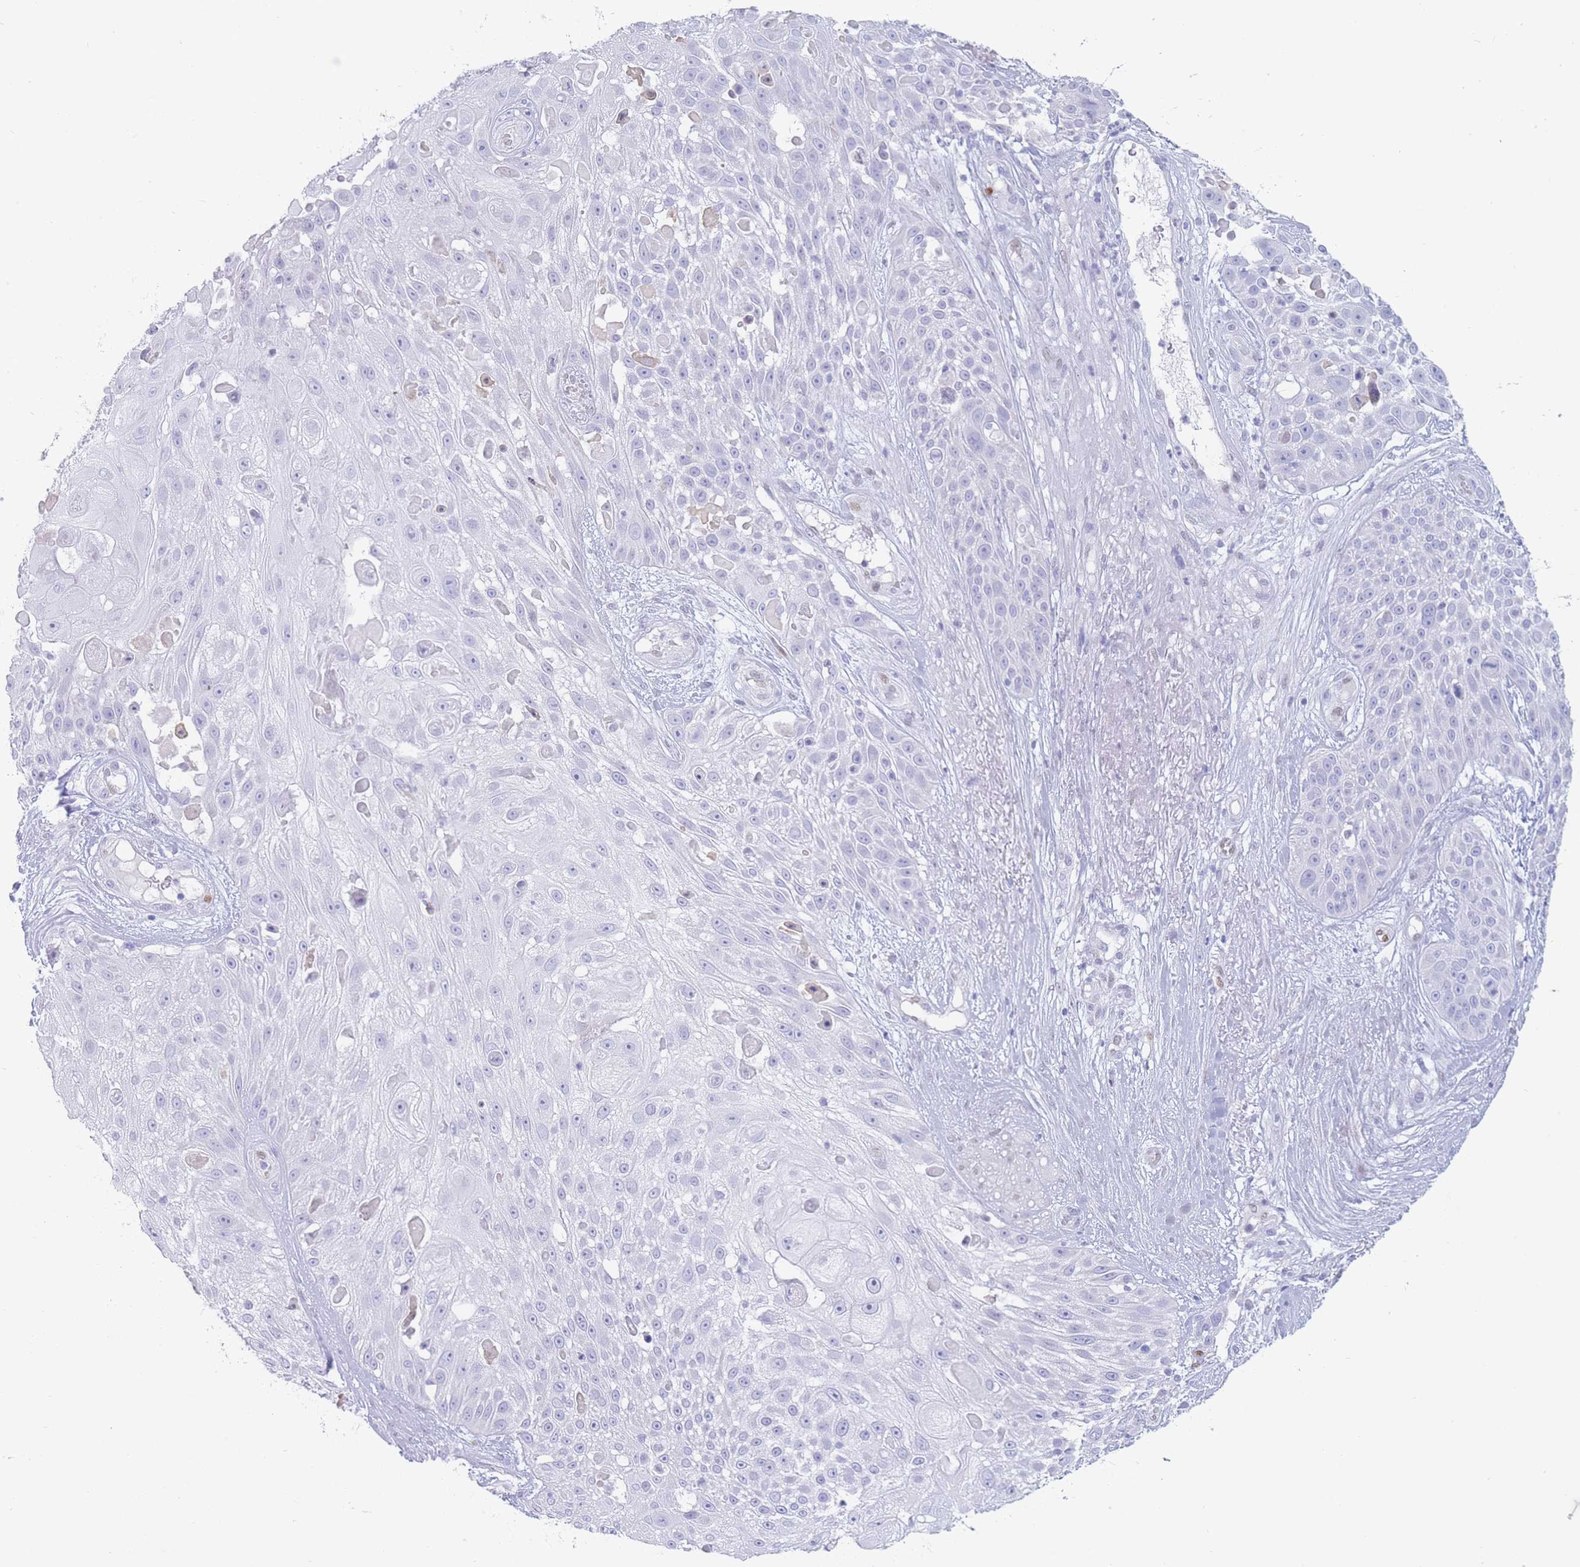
{"staining": {"intensity": "negative", "quantity": "none", "location": "none"}, "tissue": "skin cancer", "cell_type": "Tumor cells", "image_type": "cancer", "snomed": [{"axis": "morphology", "description": "Squamous cell carcinoma, NOS"}, {"axis": "topography", "description": "Skin"}], "caption": "Human skin squamous cell carcinoma stained for a protein using immunohistochemistry displays no staining in tumor cells.", "gene": "PSMB5", "patient": {"sex": "female", "age": 86}}